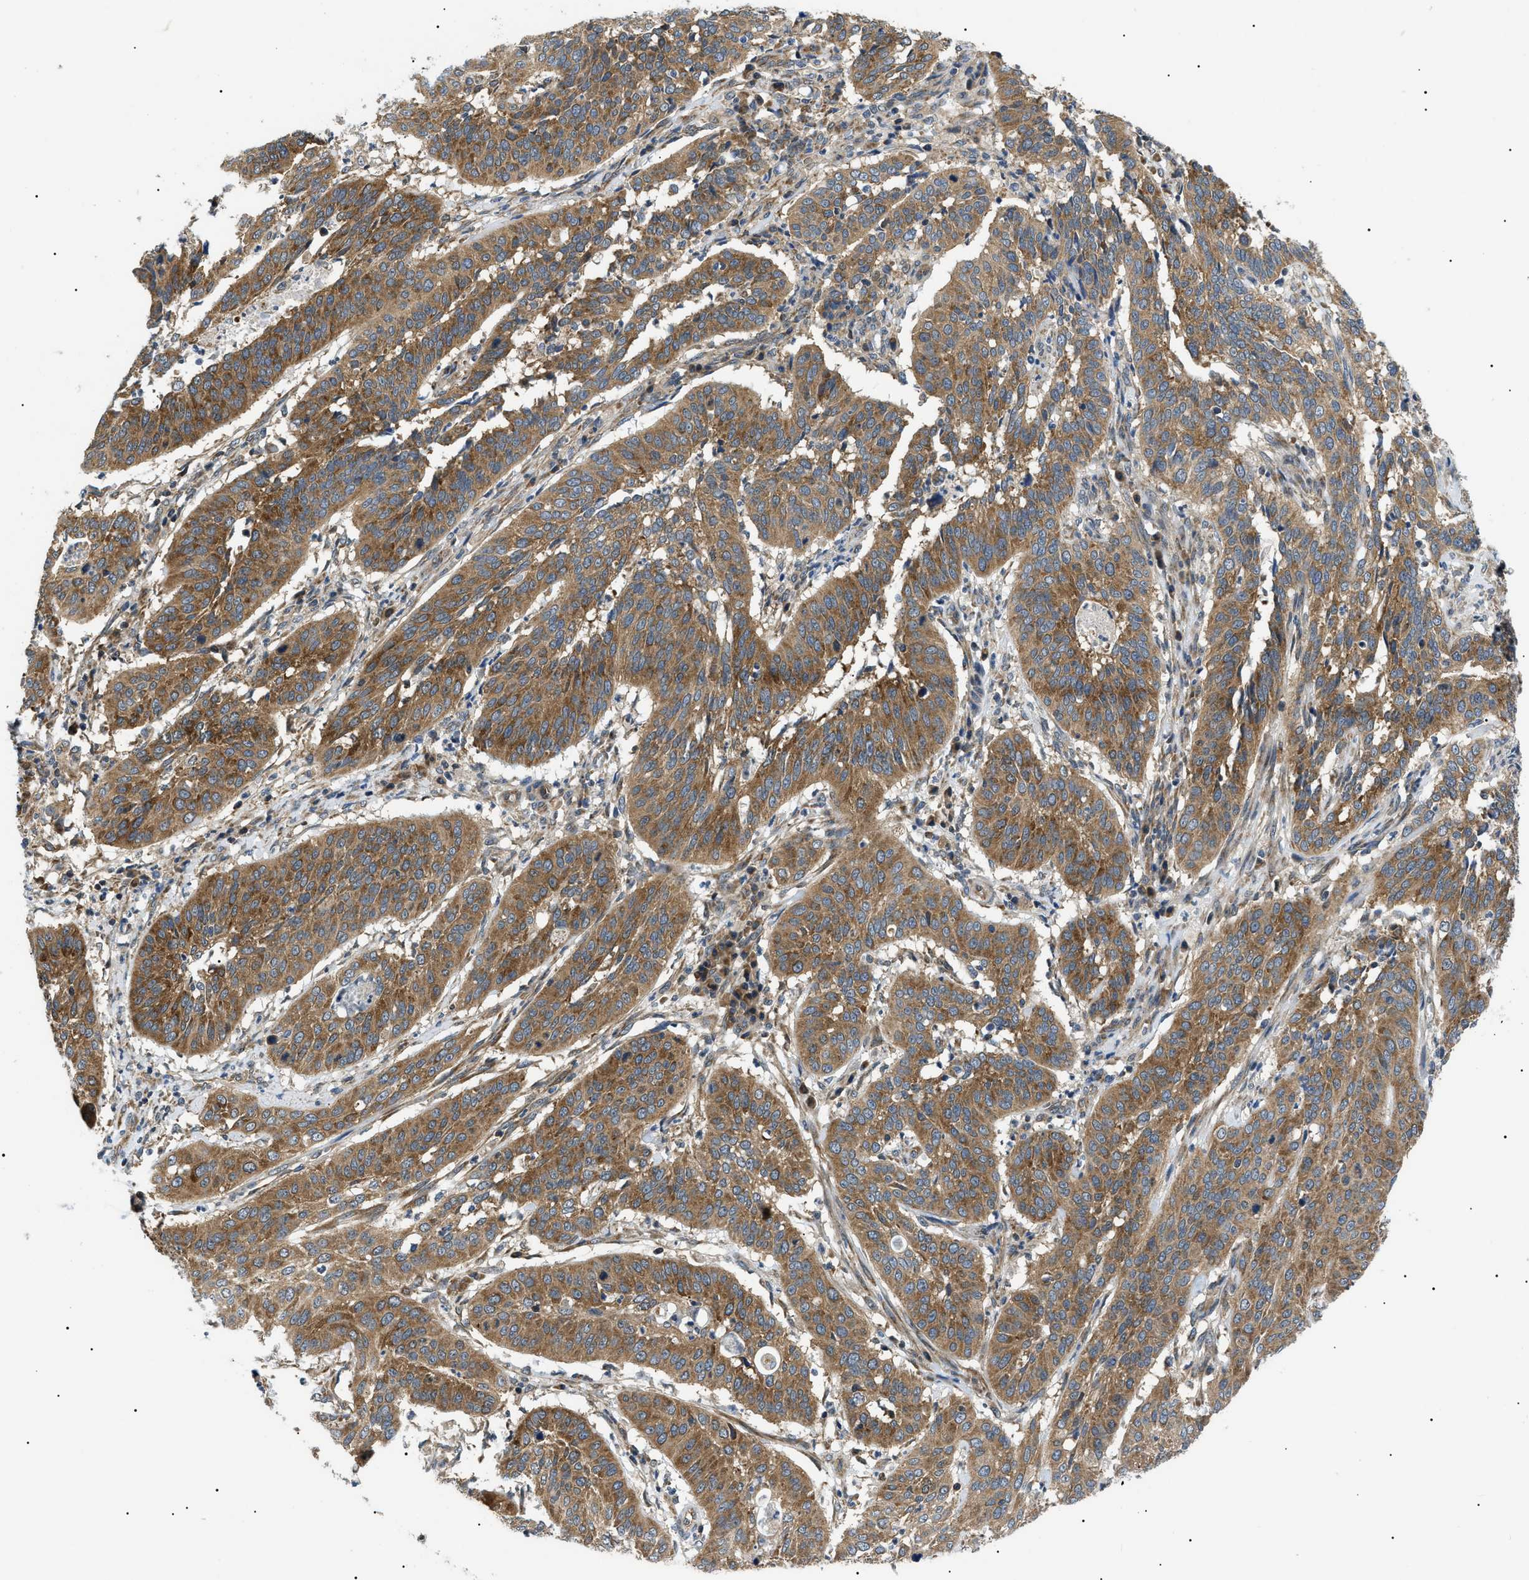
{"staining": {"intensity": "moderate", "quantity": ">75%", "location": "cytoplasmic/membranous"}, "tissue": "cervical cancer", "cell_type": "Tumor cells", "image_type": "cancer", "snomed": [{"axis": "morphology", "description": "Normal tissue, NOS"}, {"axis": "morphology", "description": "Squamous cell carcinoma, NOS"}, {"axis": "topography", "description": "Cervix"}], "caption": "Immunohistochemistry image of neoplastic tissue: cervical cancer (squamous cell carcinoma) stained using IHC demonstrates medium levels of moderate protein expression localized specifically in the cytoplasmic/membranous of tumor cells, appearing as a cytoplasmic/membranous brown color.", "gene": "SRPK1", "patient": {"sex": "female", "age": 39}}